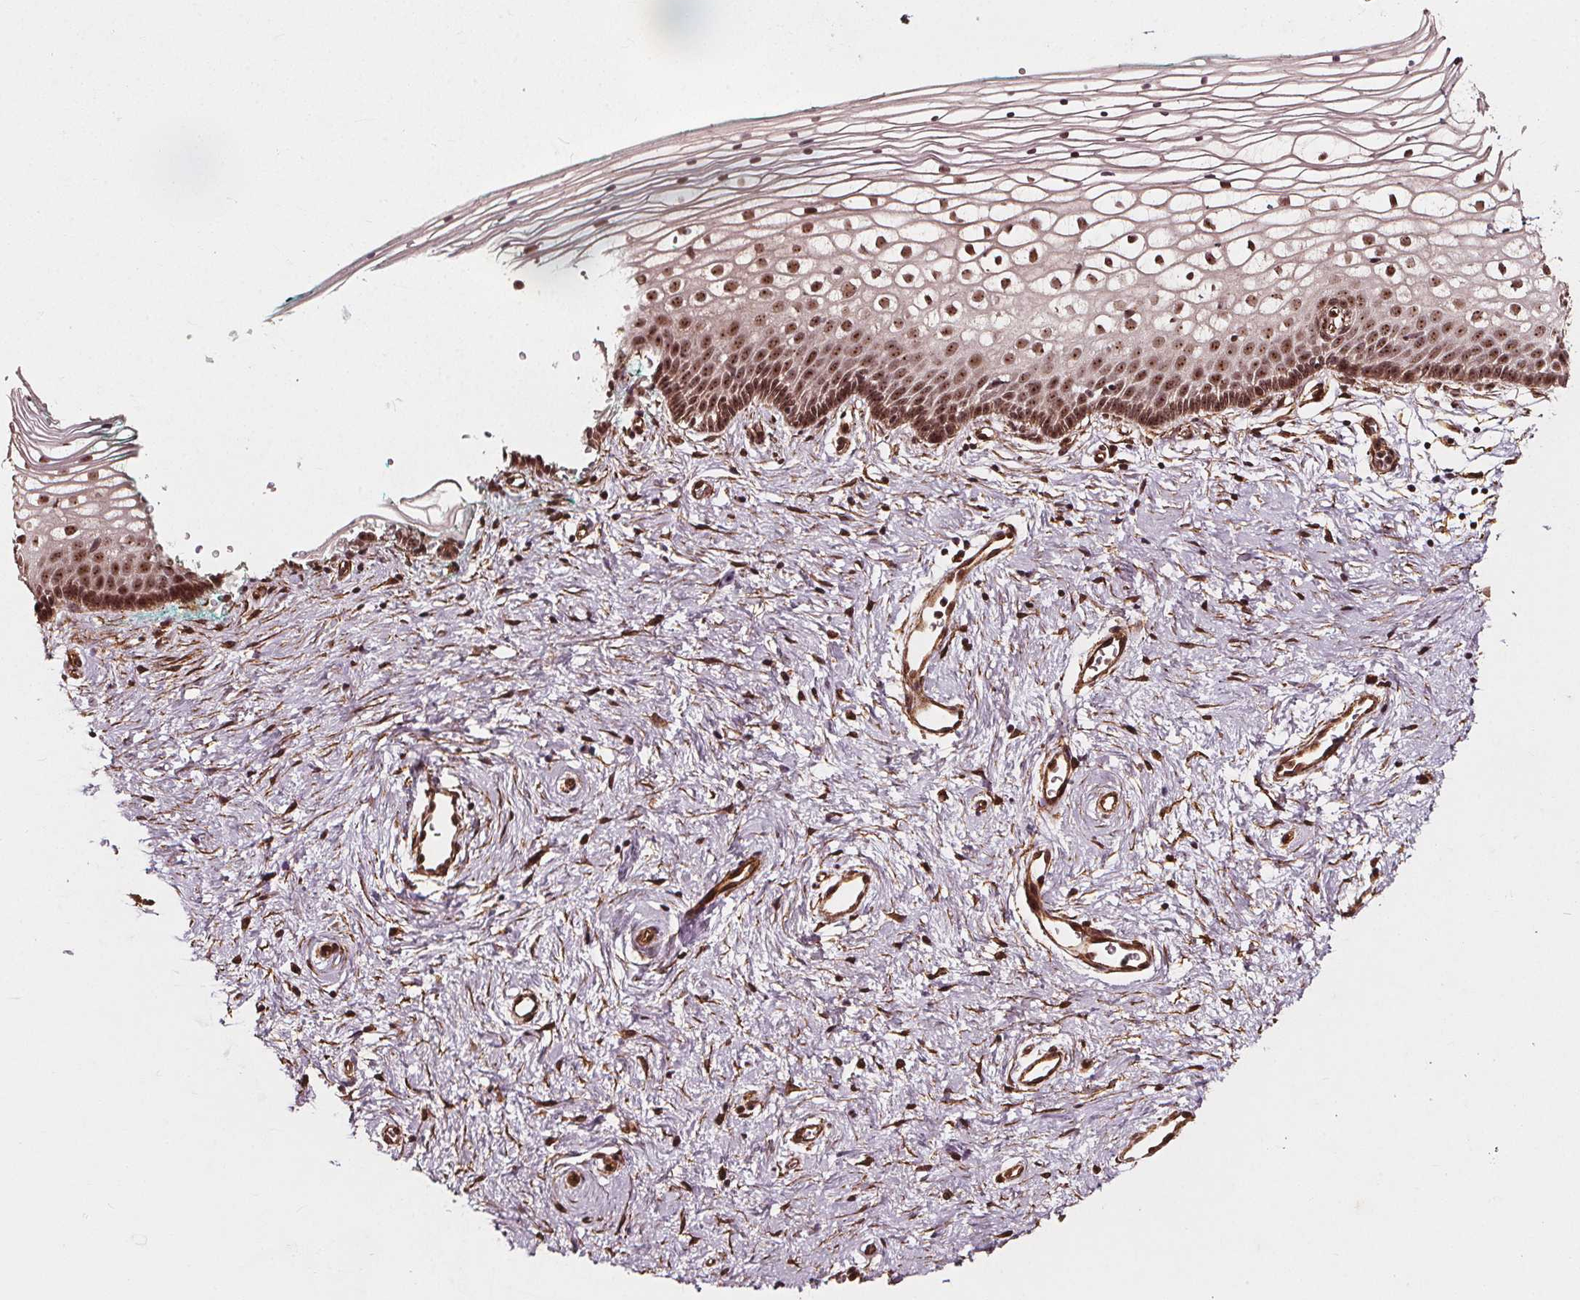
{"staining": {"intensity": "strong", "quantity": "25%-75%", "location": "nuclear"}, "tissue": "vagina", "cell_type": "Squamous epithelial cells", "image_type": "normal", "snomed": [{"axis": "morphology", "description": "Normal tissue, NOS"}, {"axis": "topography", "description": "Vagina"}], "caption": "High-magnification brightfield microscopy of normal vagina stained with DAB (3,3'-diaminobenzidine) (brown) and counterstained with hematoxylin (blue). squamous epithelial cells exhibit strong nuclear positivity is appreciated in about25%-75% of cells. Nuclei are stained in blue.", "gene": "EXOSC9", "patient": {"sex": "female", "age": 36}}